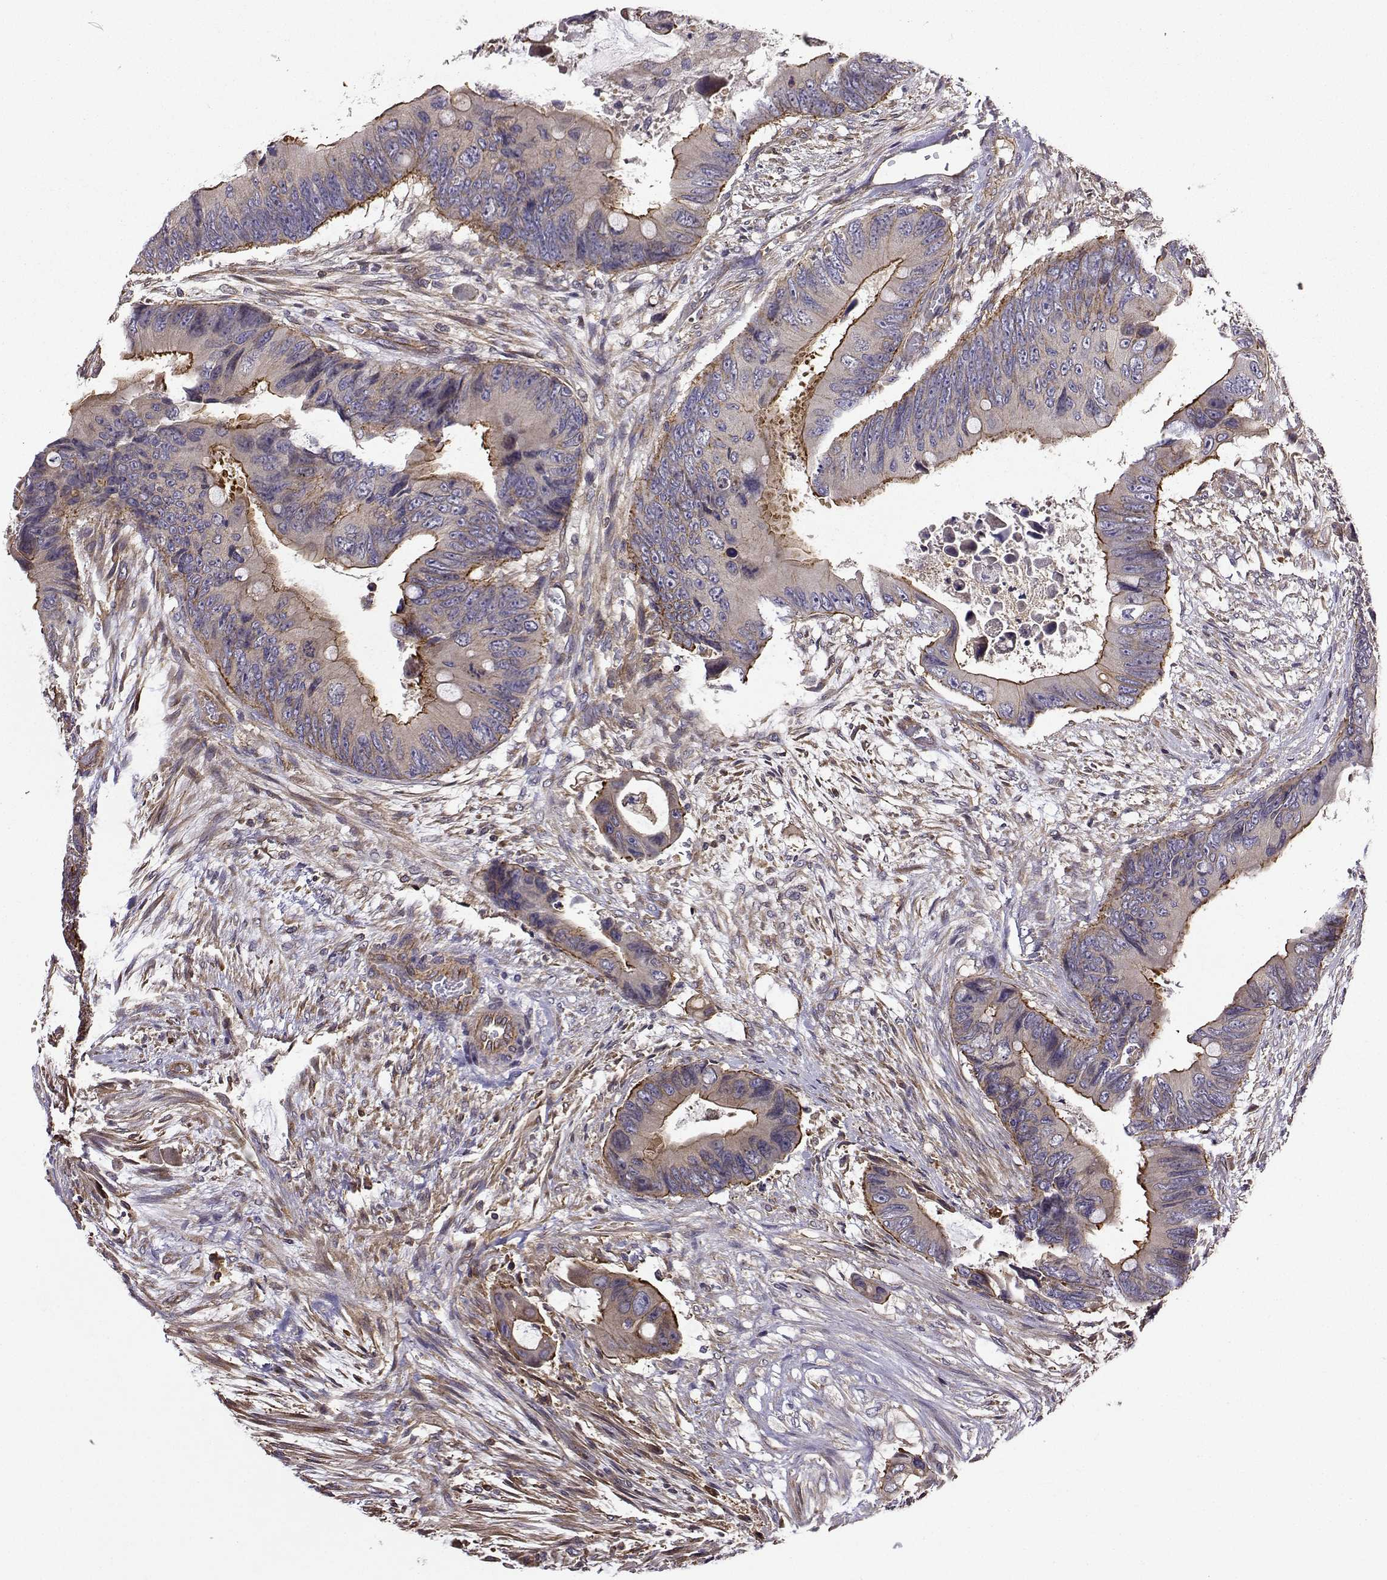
{"staining": {"intensity": "strong", "quantity": "<25%", "location": "cytoplasmic/membranous"}, "tissue": "colorectal cancer", "cell_type": "Tumor cells", "image_type": "cancer", "snomed": [{"axis": "morphology", "description": "Adenocarcinoma, NOS"}, {"axis": "topography", "description": "Rectum"}], "caption": "High-magnification brightfield microscopy of colorectal cancer (adenocarcinoma) stained with DAB (3,3'-diaminobenzidine) (brown) and counterstained with hematoxylin (blue). tumor cells exhibit strong cytoplasmic/membranous expression is present in approximately<25% of cells.", "gene": "ITGB8", "patient": {"sex": "male", "age": 63}}